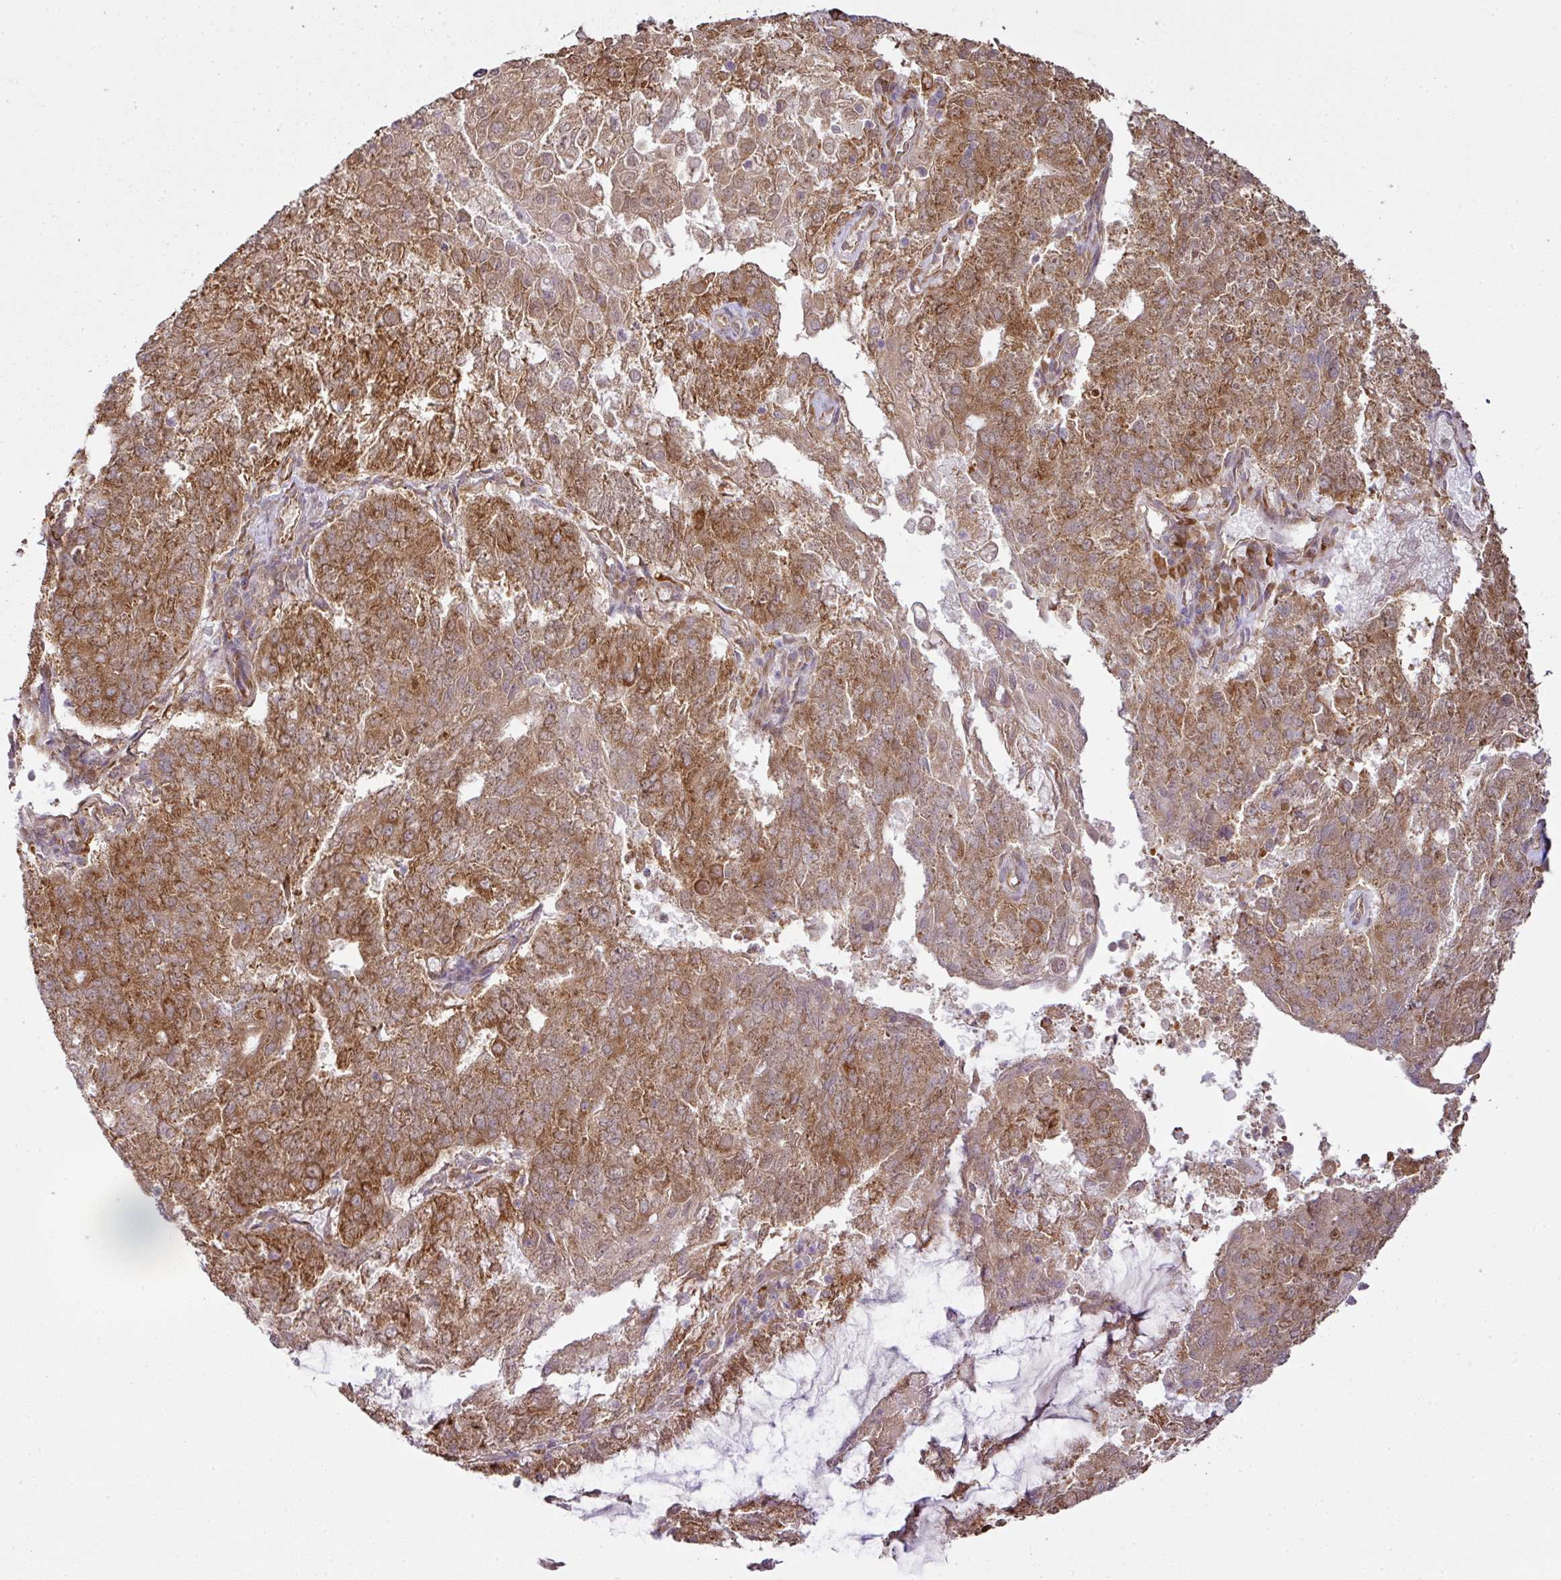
{"staining": {"intensity": "strong", "quantity": ">75%", "location": "cytoplasmic/membranous"}, "tissue": "endometrial cancer", "cell_type": "Tumor cells", "image_type": "cancer", "snomed": [{"axis": "morphology", "description": "Adenocarcinoma, NOS"}, {"axis": "topography", "description": "Endometrium"}], "caption": "The micrograph reveals a brown stain indicating the presence of a protein in the cytoplasmic/membranous of tumor cells in adenocarcinoma (endometrial). (DAB (3,3'-diaminobenzidine) = brown stain, brightfield microscopy at high magnification).", "gene": "DNAAF4", "patient": {"sex": "female", "age": 82}}